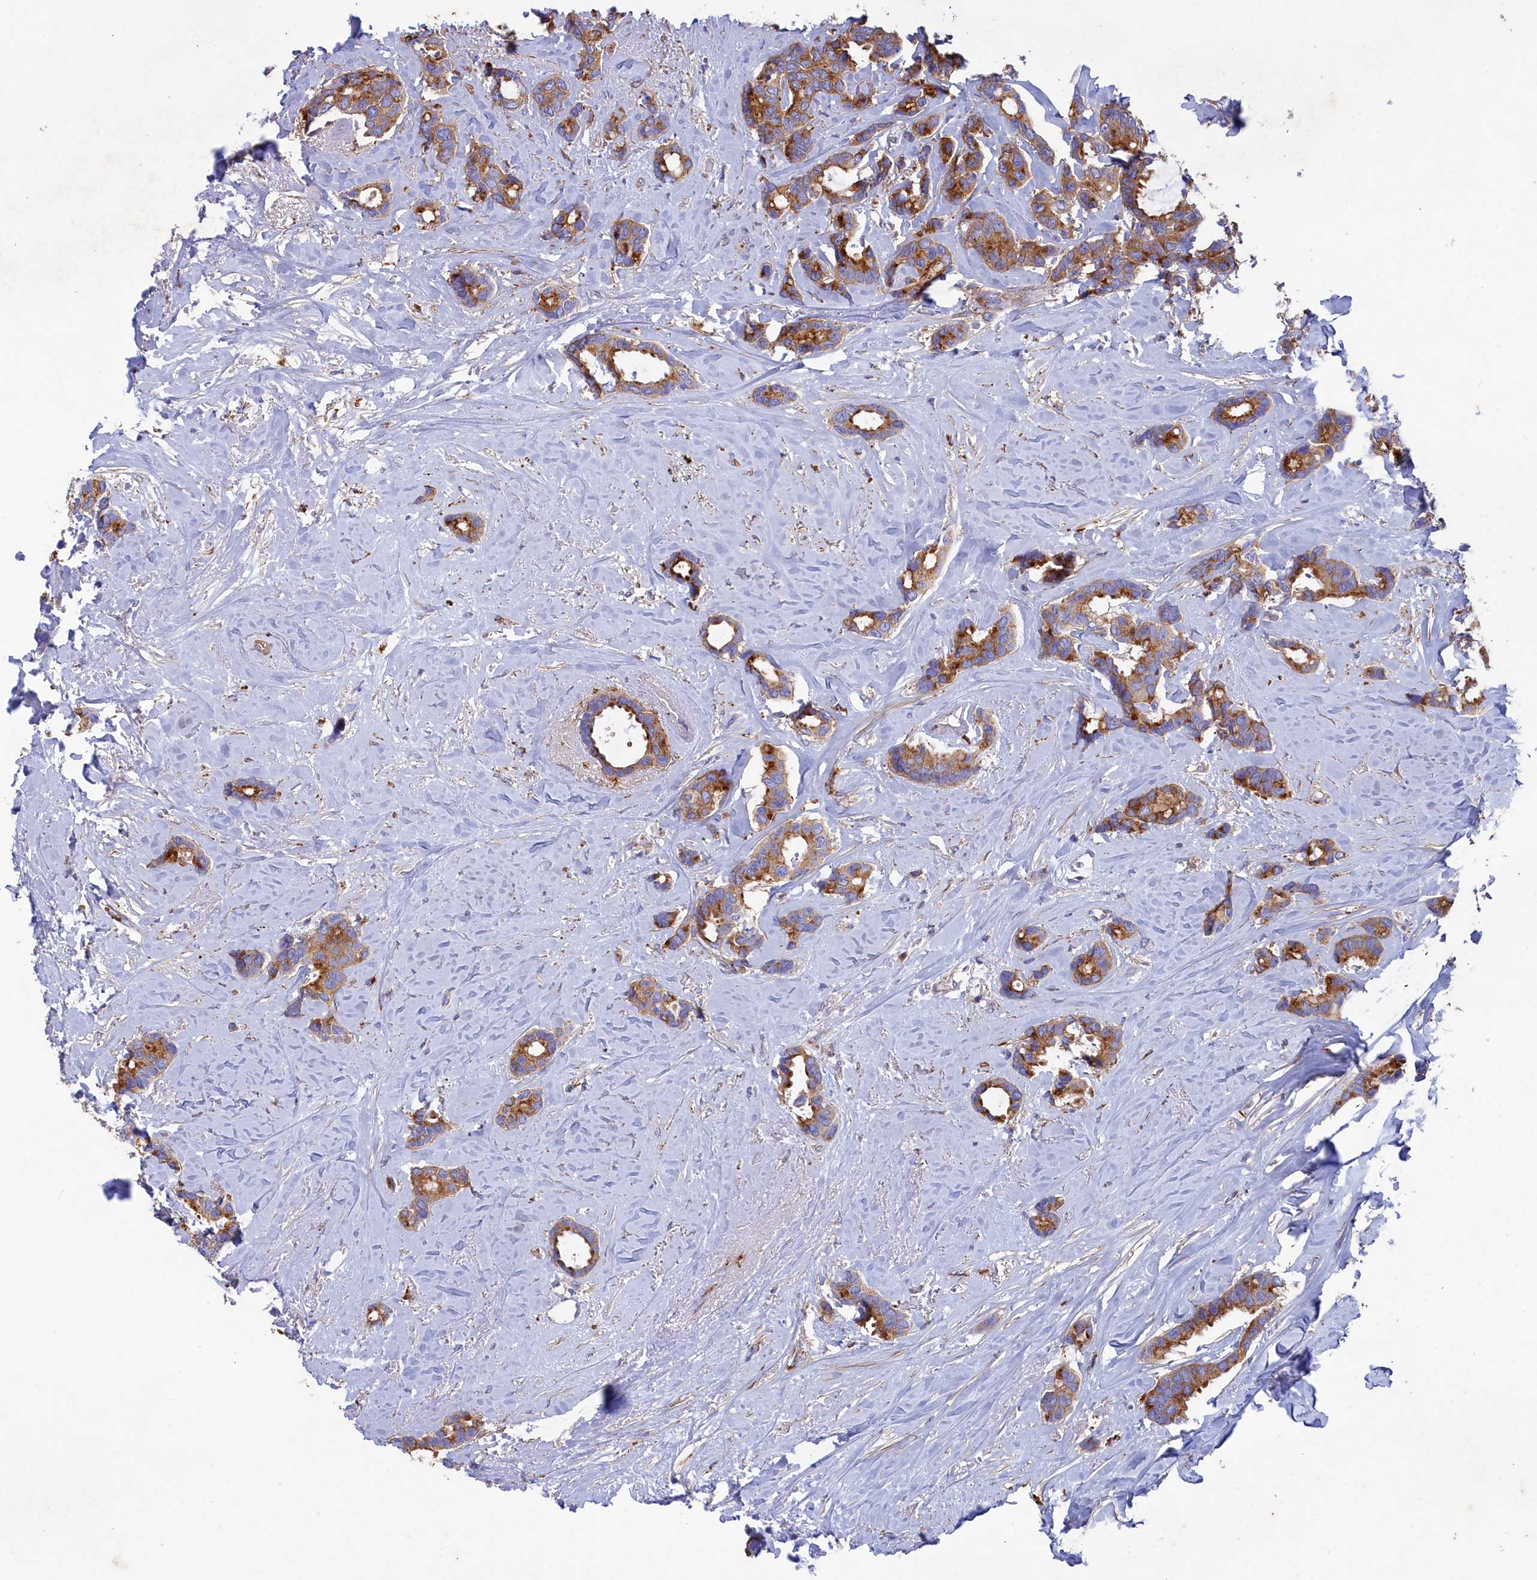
{"staining": {"intensity": "moderate", "quantity": ">75%", "location": "cytoplasmic/membranous"}, "tissue": "breast cancer", "cell_type": "Tumor cells", "image_type": "cancer", "snomed": [{"axis": "morphology", "description": "Duct carcinoma"}, {"axis": "topography", "description": "Breast"}], "caption": "High-power microscopy captured an immunohistochemistry (IHC) micrograph of breast intraductal carcinoma, revealing moderate cytoplasmic/membranous staining in about >75% of tumor cells. (IHC, brightfield microscopy, high magnification).", "gene": "SCAMP4", "patient": {"sex": "female", "age": 87}}